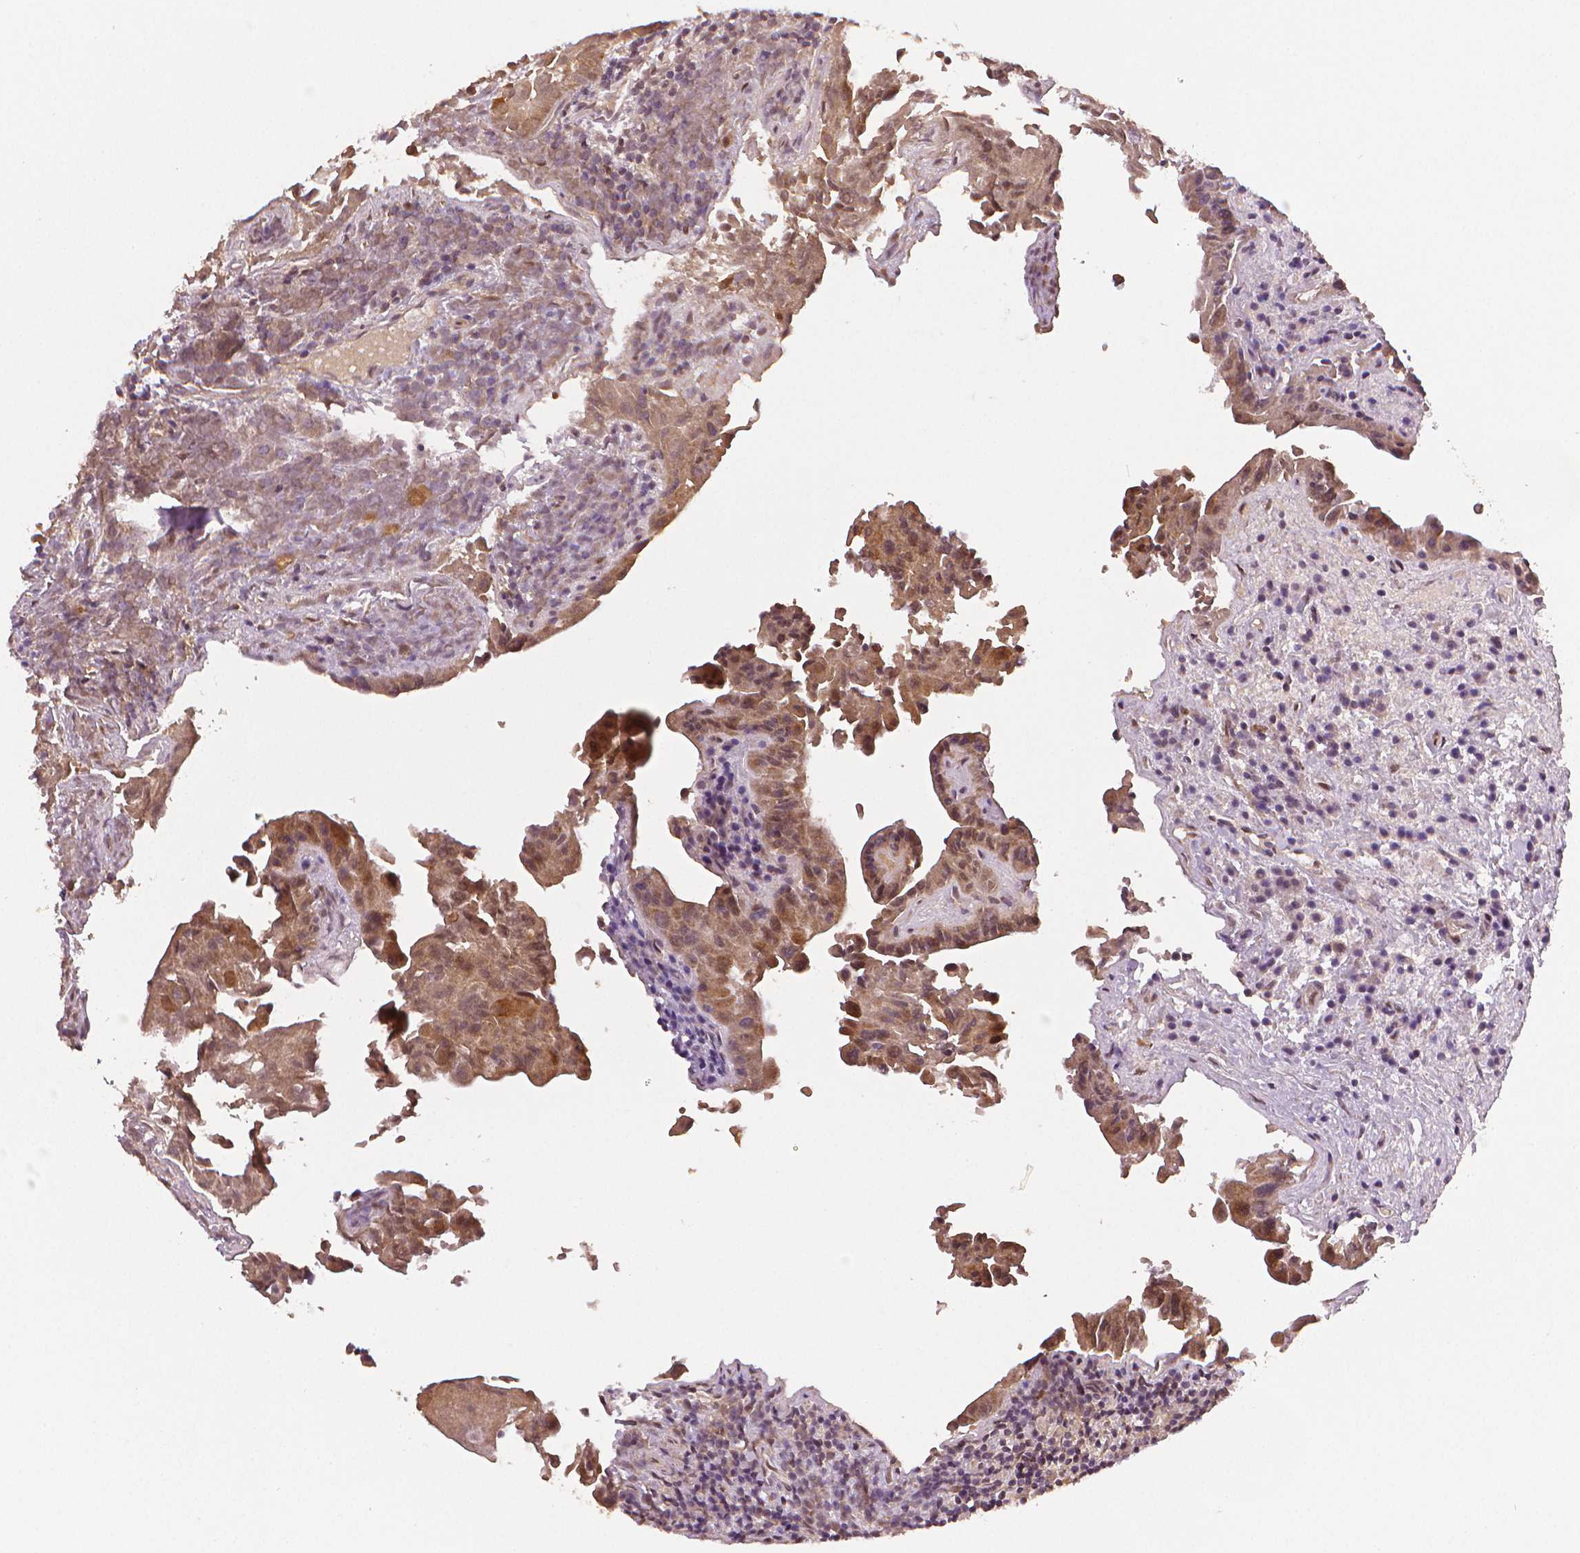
{"staining": {"intensity": "weak", "quantity": ">75%", "location": "cytoplasmic/membranous,nuclear"}, "tissue": "thyroid cancer", "cell_type": "Tumor cells", "image_type": "cancer", "snomed": [{"axis": "morphology", "description": "Papillary adenocarcinoma, NOS"}, {"axis": "topography", "description": "Thyroid gland"}], "caption": "Immunohistochemical staining of human papillary adenocarcinoma (thyroid) shows weak cytoplasmic/membranous and nuclear protein staining in about >75% of tumor cells. (brown staining indicates protein expression, while blue staining denotes nuclei).", "gene": "STAT3", "patient": {"sex": "female", "age": 37}}